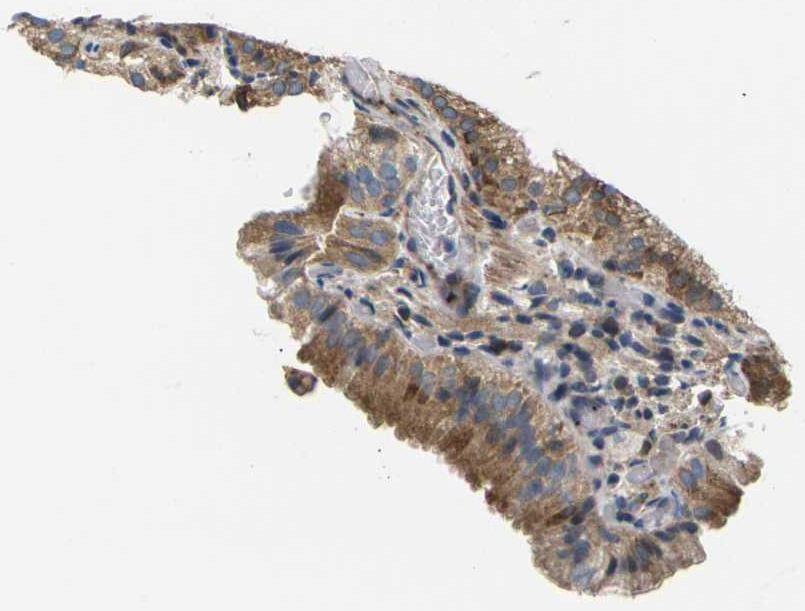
{"staining": {"intensity": "moderate", "quantity": ">75%", "location": "cytoplasmic/membranous"}, "tissue": "gallbladder", "cell_type": "Glandular cells", "image_type": "normal", "snomed": [{"axis": "morphology", "description": "Normal tissue, NOS"}, {"axis": "topography", "description": "Gallbladder"}], "caption": "Moderate cytoplasmic/membranous staining for a protein is appreciated in about >75% of glandular cells of unremarkable gallbladder using immunohistochemistry (IHC).", "gene": "RPS6KA3", "patient": {"sex": "male", "age": 54}}